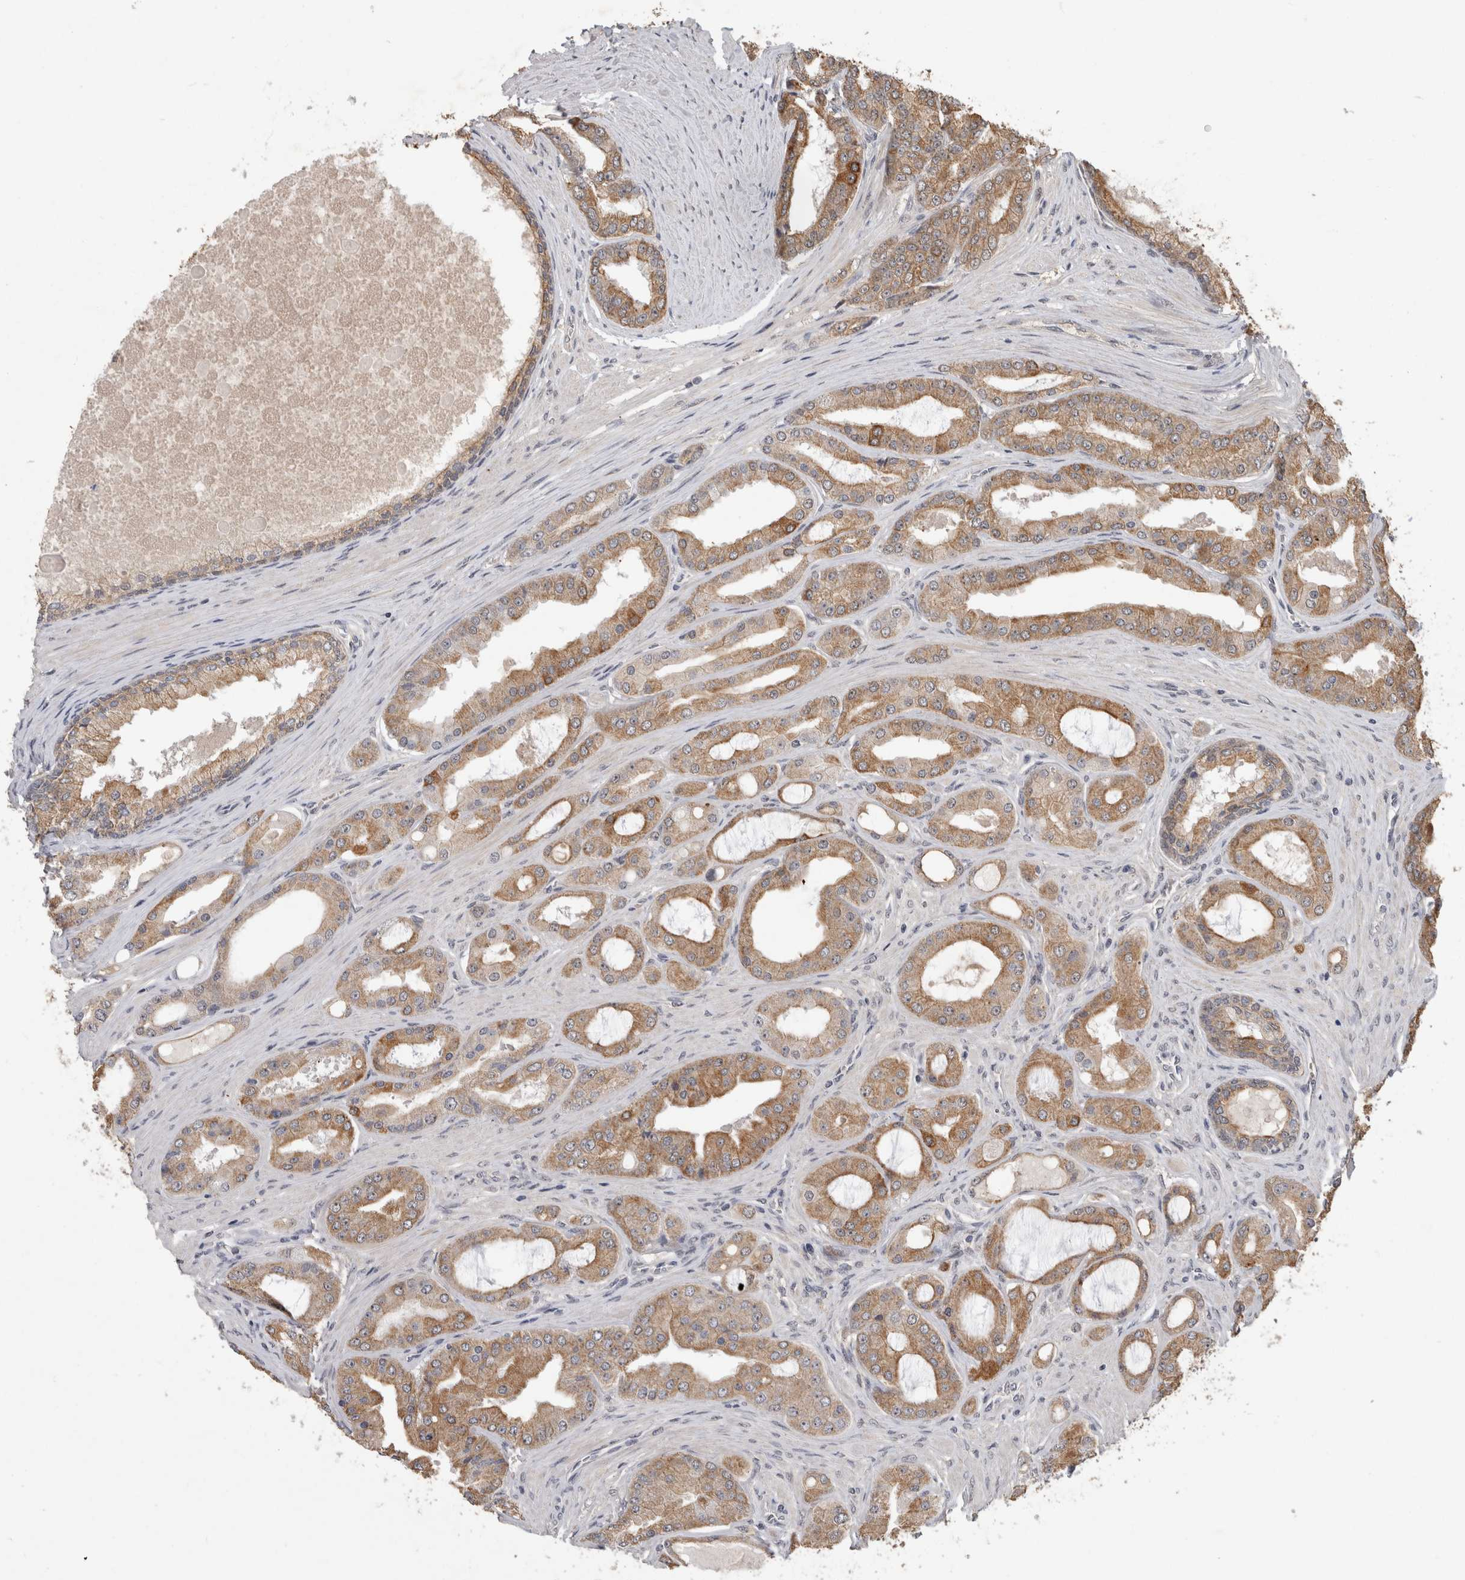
{"staining": {"intensity": "moderate", "quantity": ">75%", "location": "cytoplasmic/membranous"}, "tissue": "prostate cancer", "cell_type": "Tumor cells", "image_type": "cancer", "snomed": [{"axis": "morphology", "description": "Adenocarcinoma, High grade"}, {"axis": "topography", "description": "Prostate"}], "caption": "A histopathology image showing moderate cytoplasmic/membranous expression in approximately >75% of tumor cells in prostate cancer, as visualized by brown immunohistochemical staining.", "gene": "RHPN1", "patient": {"sex": "male", "age": 60}}